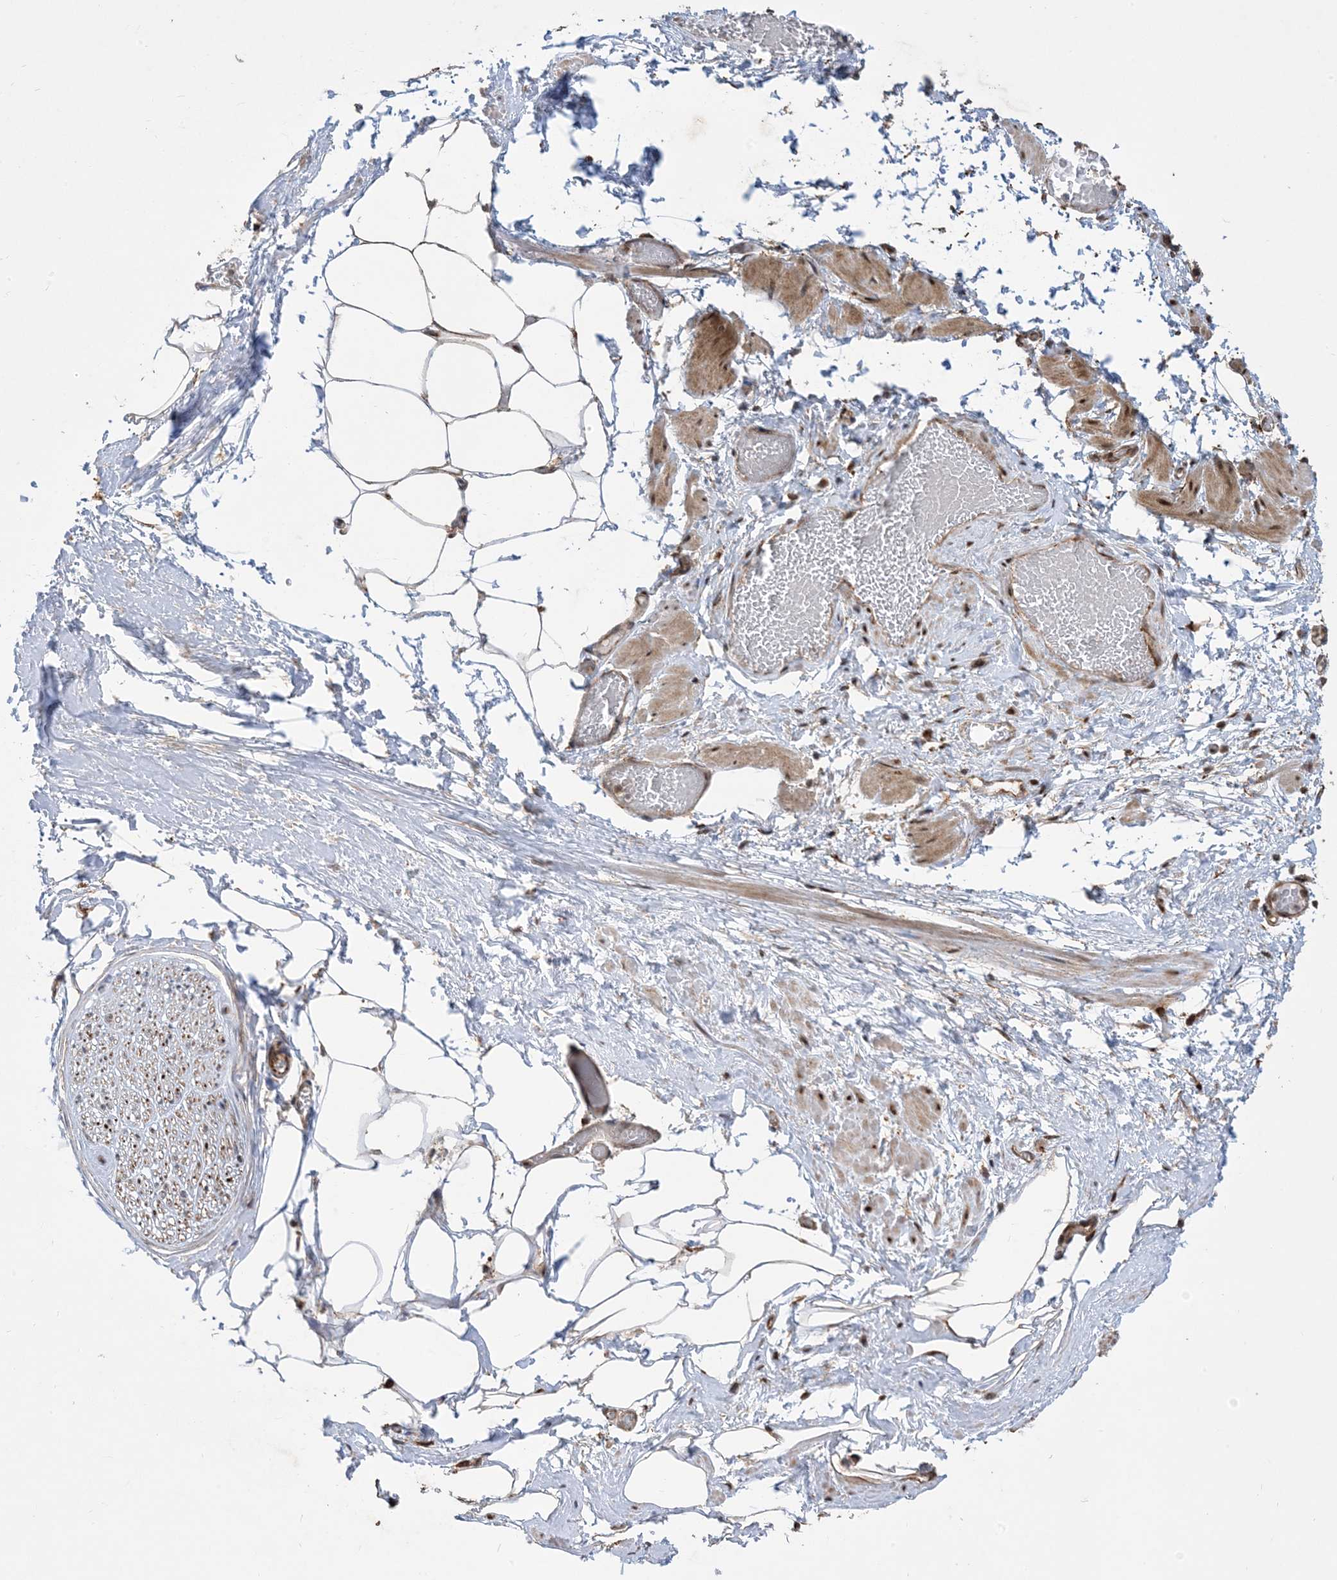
{"staining": {"intensity": "moderate", "quantity": "25%-75%", "location": "cytoplasmic/membranous"}, "tissue": "adipose tissue", "cell_type": "Adipocytes", "image_type": "normal", "snomed": [{"axis": "morphology", "description": "Normal tissue, NOS"}, {"axis": "morphology", "description": "Adenocarcinoma, Low grade"}, {"axis": "topography", "description": "Prostate"}, {"axis": "topography", "description": "Peripheral nerve tissue"}], "caption": "Immunohistochemistry micrograph of benign adipose tissue: adipose tissue stained using immunohistochemistry exhibits medium levels of moderate protein expression localized specifically in the cytoplasmic/membranous of adipocytes, appearing as a cytoplasmic/membranous brown color.", "gene": "FAM9B", "patient": {"sex": "male", "age": 63}}